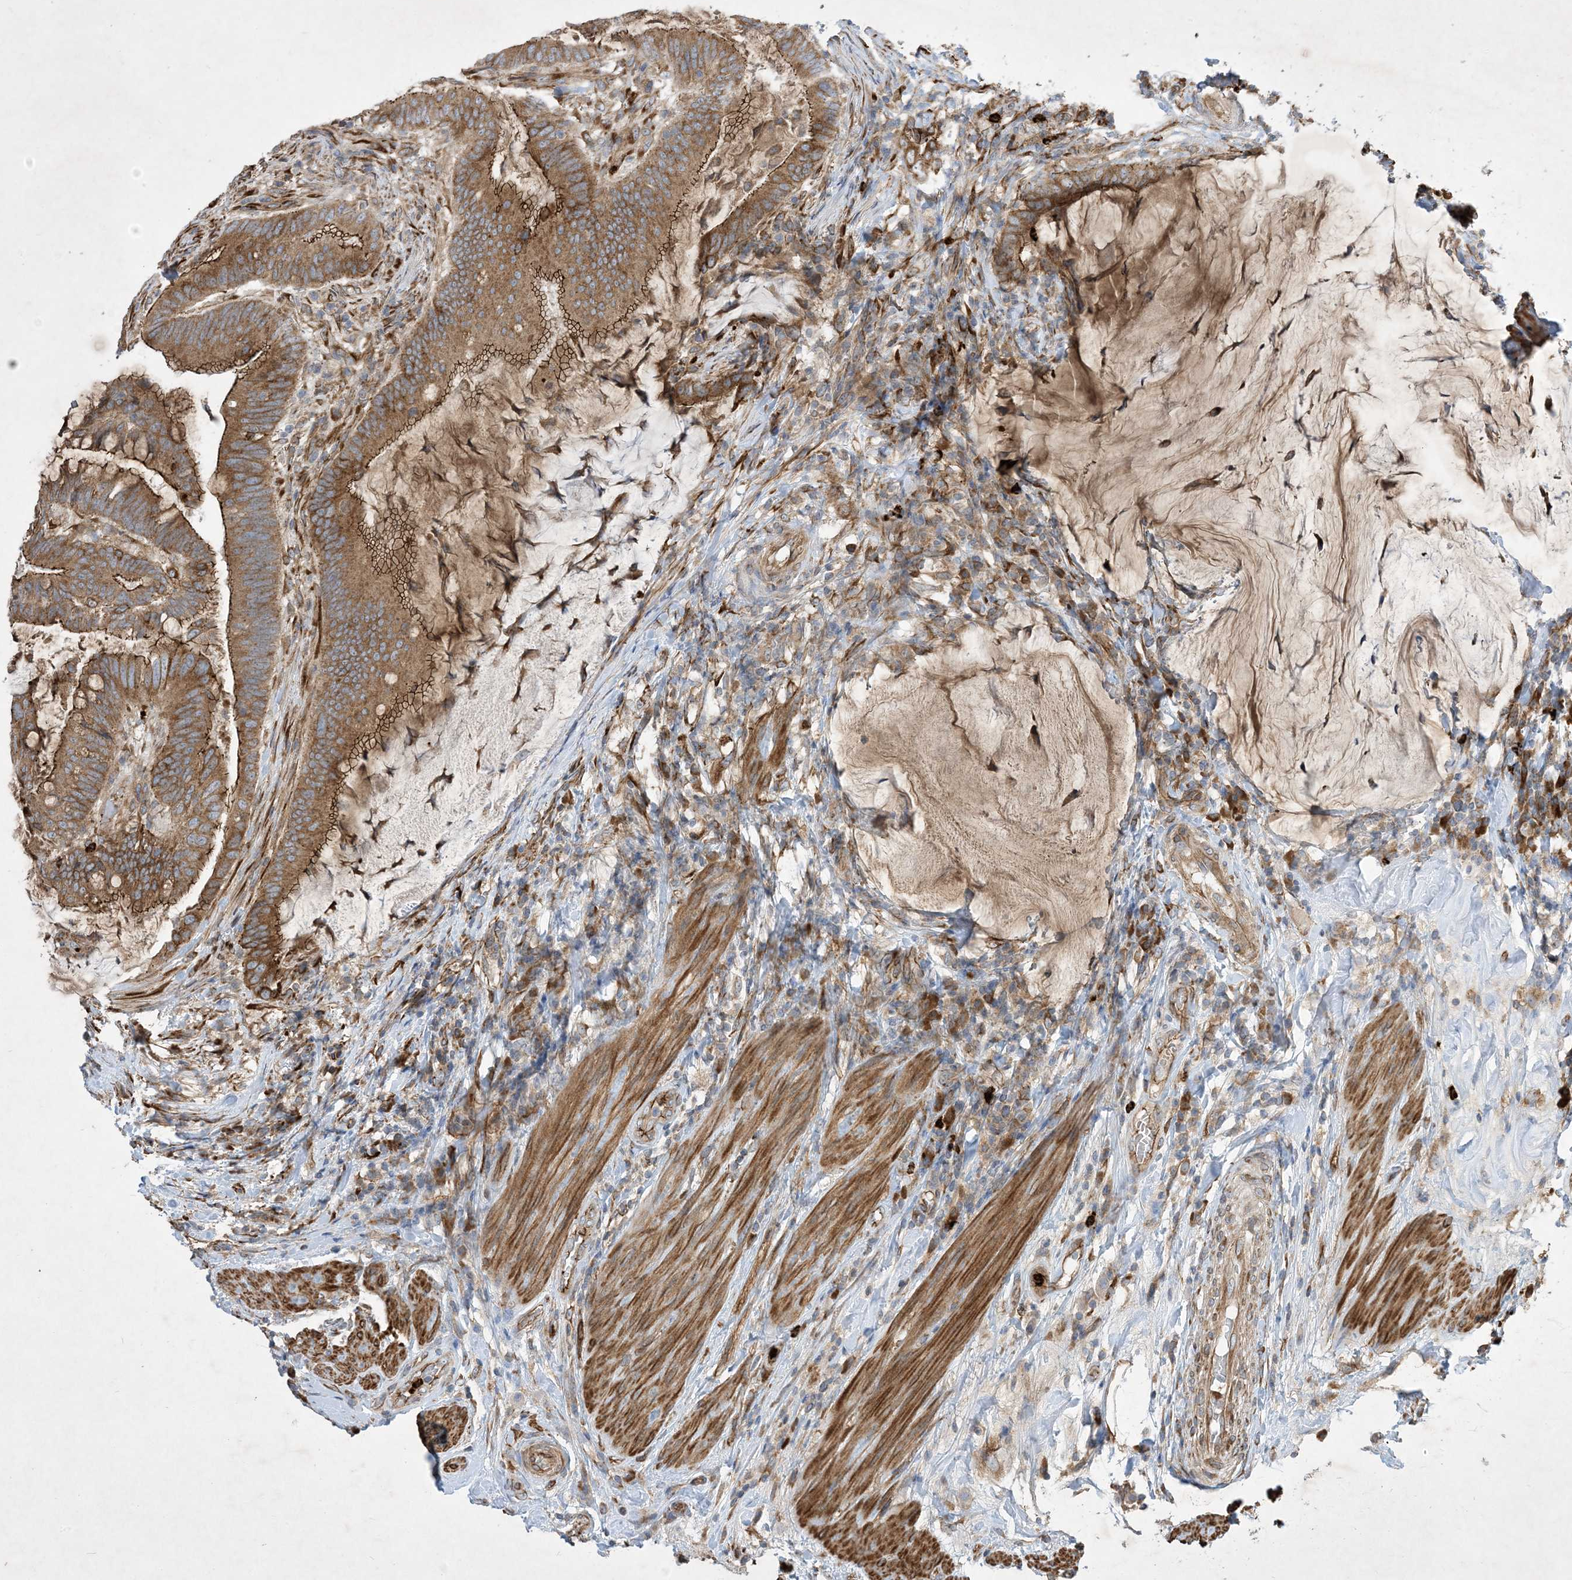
{"staining": {"intensity": "moderate", "quantity": ">75%", "location": "cytoplasmic/membranous"}, "tissue": "colorectal cancer", "cell_type": "Tumor cells", "image_type": "cancer", "snomed": [{"axis": "morphology", "description": "Adenocarcinoma, NOS"}, {"axis": "topography", "description": "Colon"}], "caption": "Protein expression analysis of adenocarcinoma (colorectal) exhibits moderate cytoplasmic/membranous staining in about >75% of tumor cells.", "gene": "OTOP1", "patient": {"sex": "female", "age": 66}}